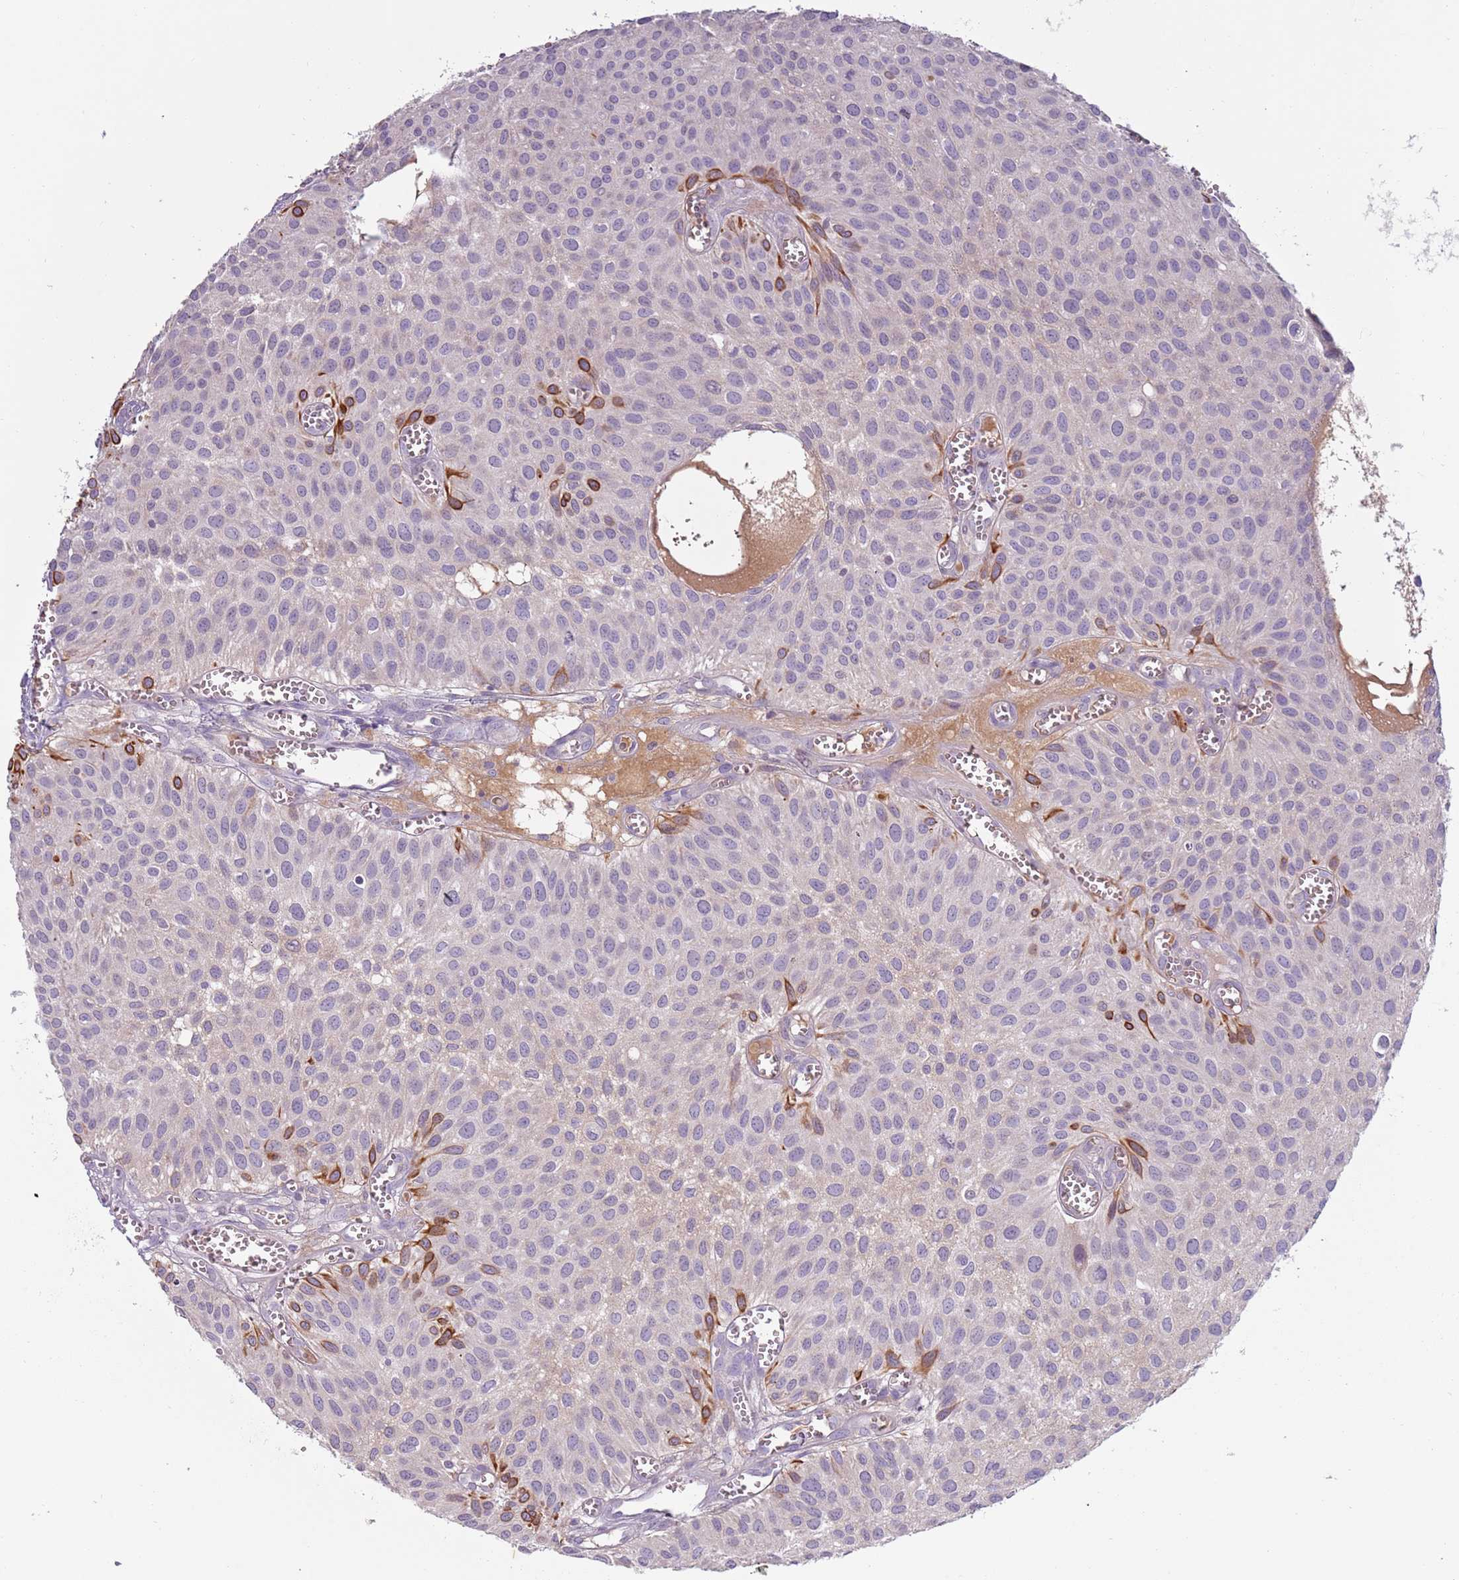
{"staining": {"intensity": "strong", "quantity": "<25%", "location": "cytoplasmic/membranous"}, "tissue": "urothelial cancer", "cell_type": "Tumor cells", "image_type": "cancer", "snomed": [{"axis": "morphology", "description": "Urothelial carcinoma, Low grade"}, {"axis": "topography", "description": "Urinary bladder"}], "caption": "Human urothelial carcinoma (low-grade) stained with a protein marker exhibits strong staining in tumor cells.", "gene": "SYS1", "patient": {"sex": "male", "age": 88}}